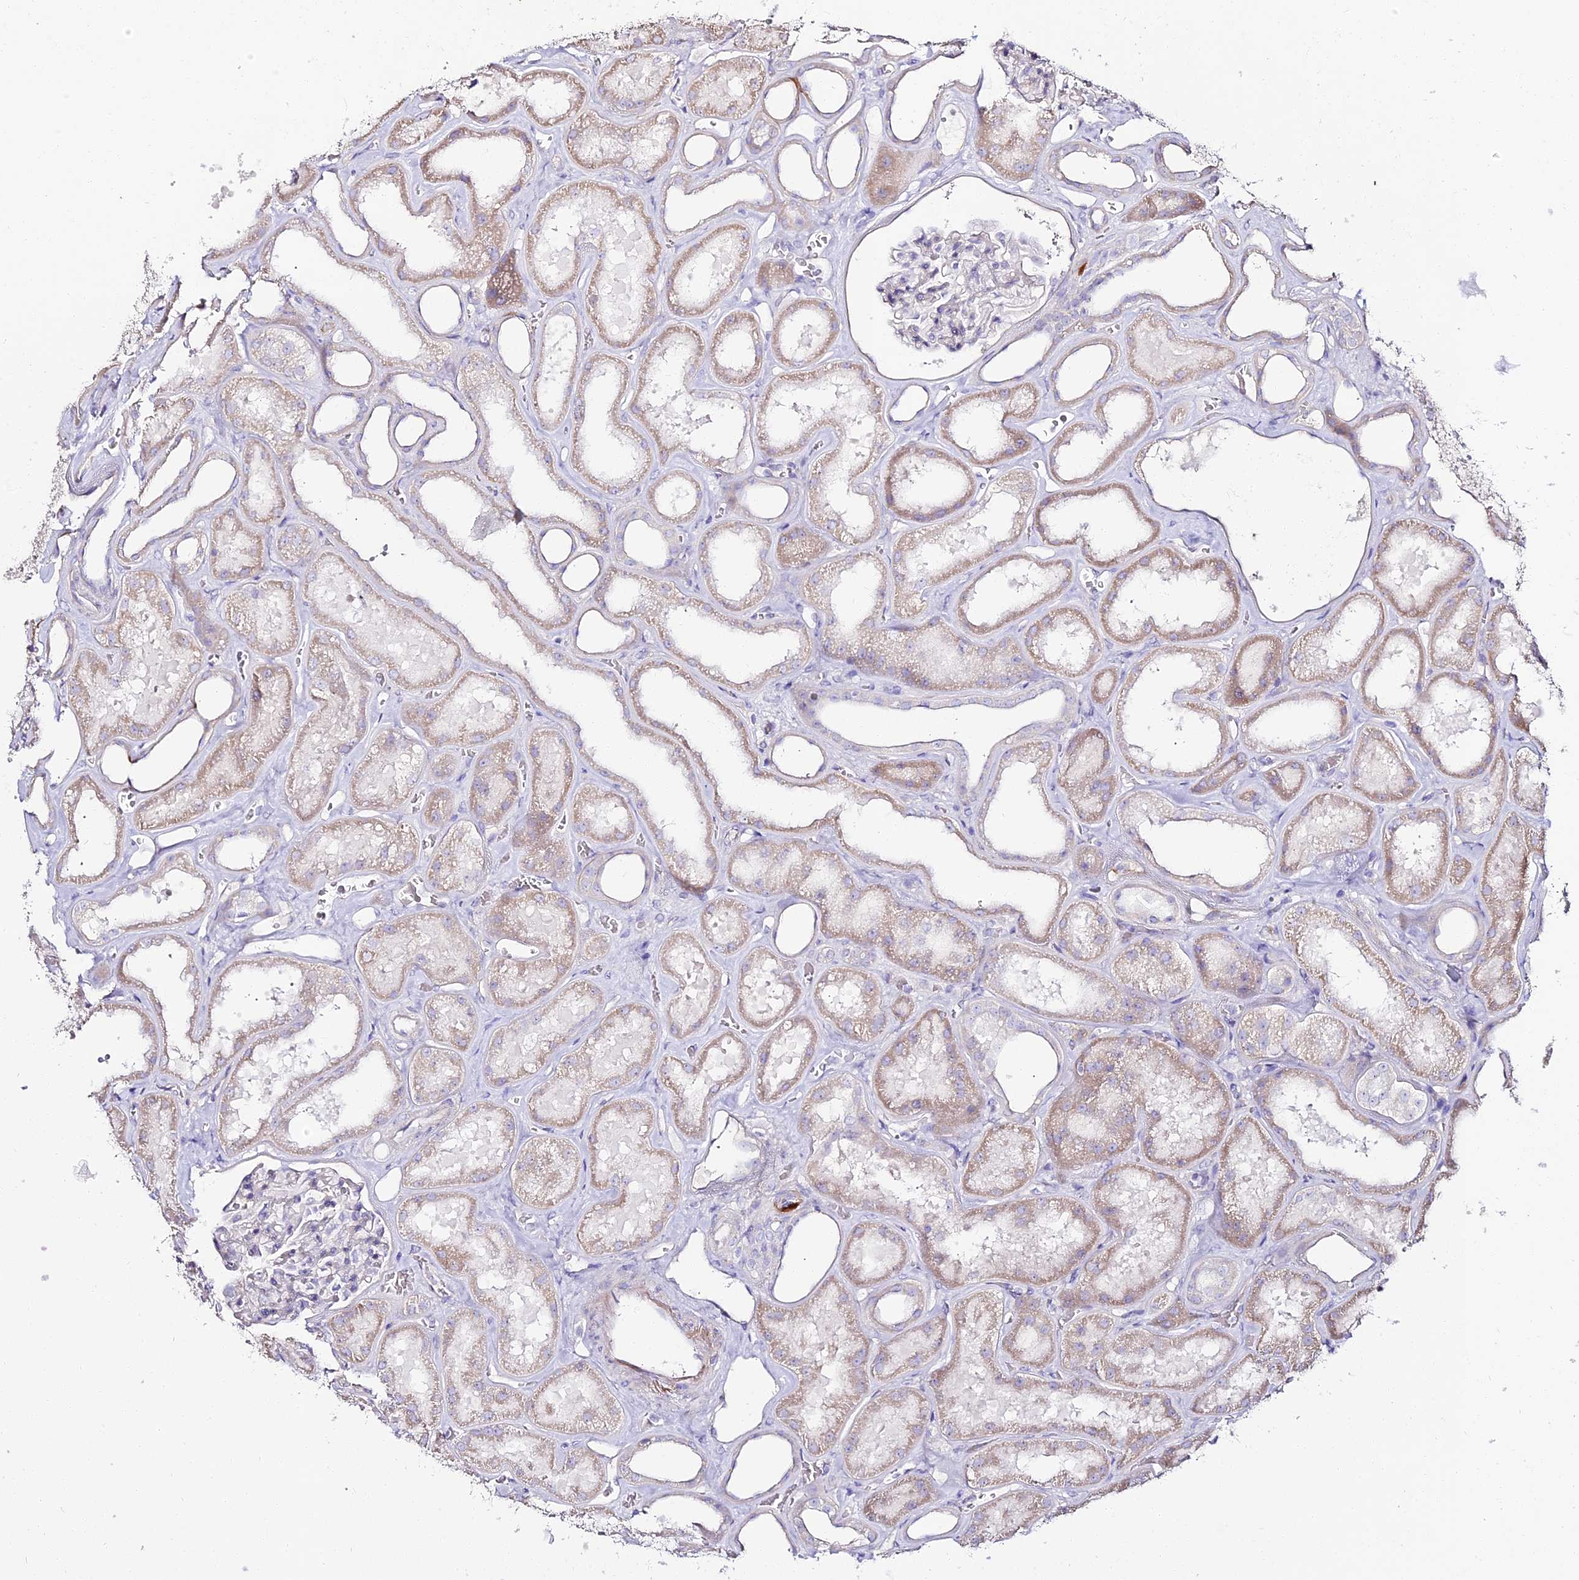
{"staining": {"intensity": "negative", "quantity": "none", "location": "none"}, "tissue": "kidney", "cell_type": "Cells in glomeruli", "image_type": "normal", "snomed": [{"axis": "morphology", "description": "Normal tissue, NOS"}, {"axis": "morphology", "description": "Adenocarcinoma, NOS"}, {"axis": "topography", "description": "Kidney"}], "caption": "Immunohistochemical staining of unremarkable kidney shows no significant positivity in cells in glomeruli.", "gene": "ALPG", "patient": {"sex": "female", "age": 68}}